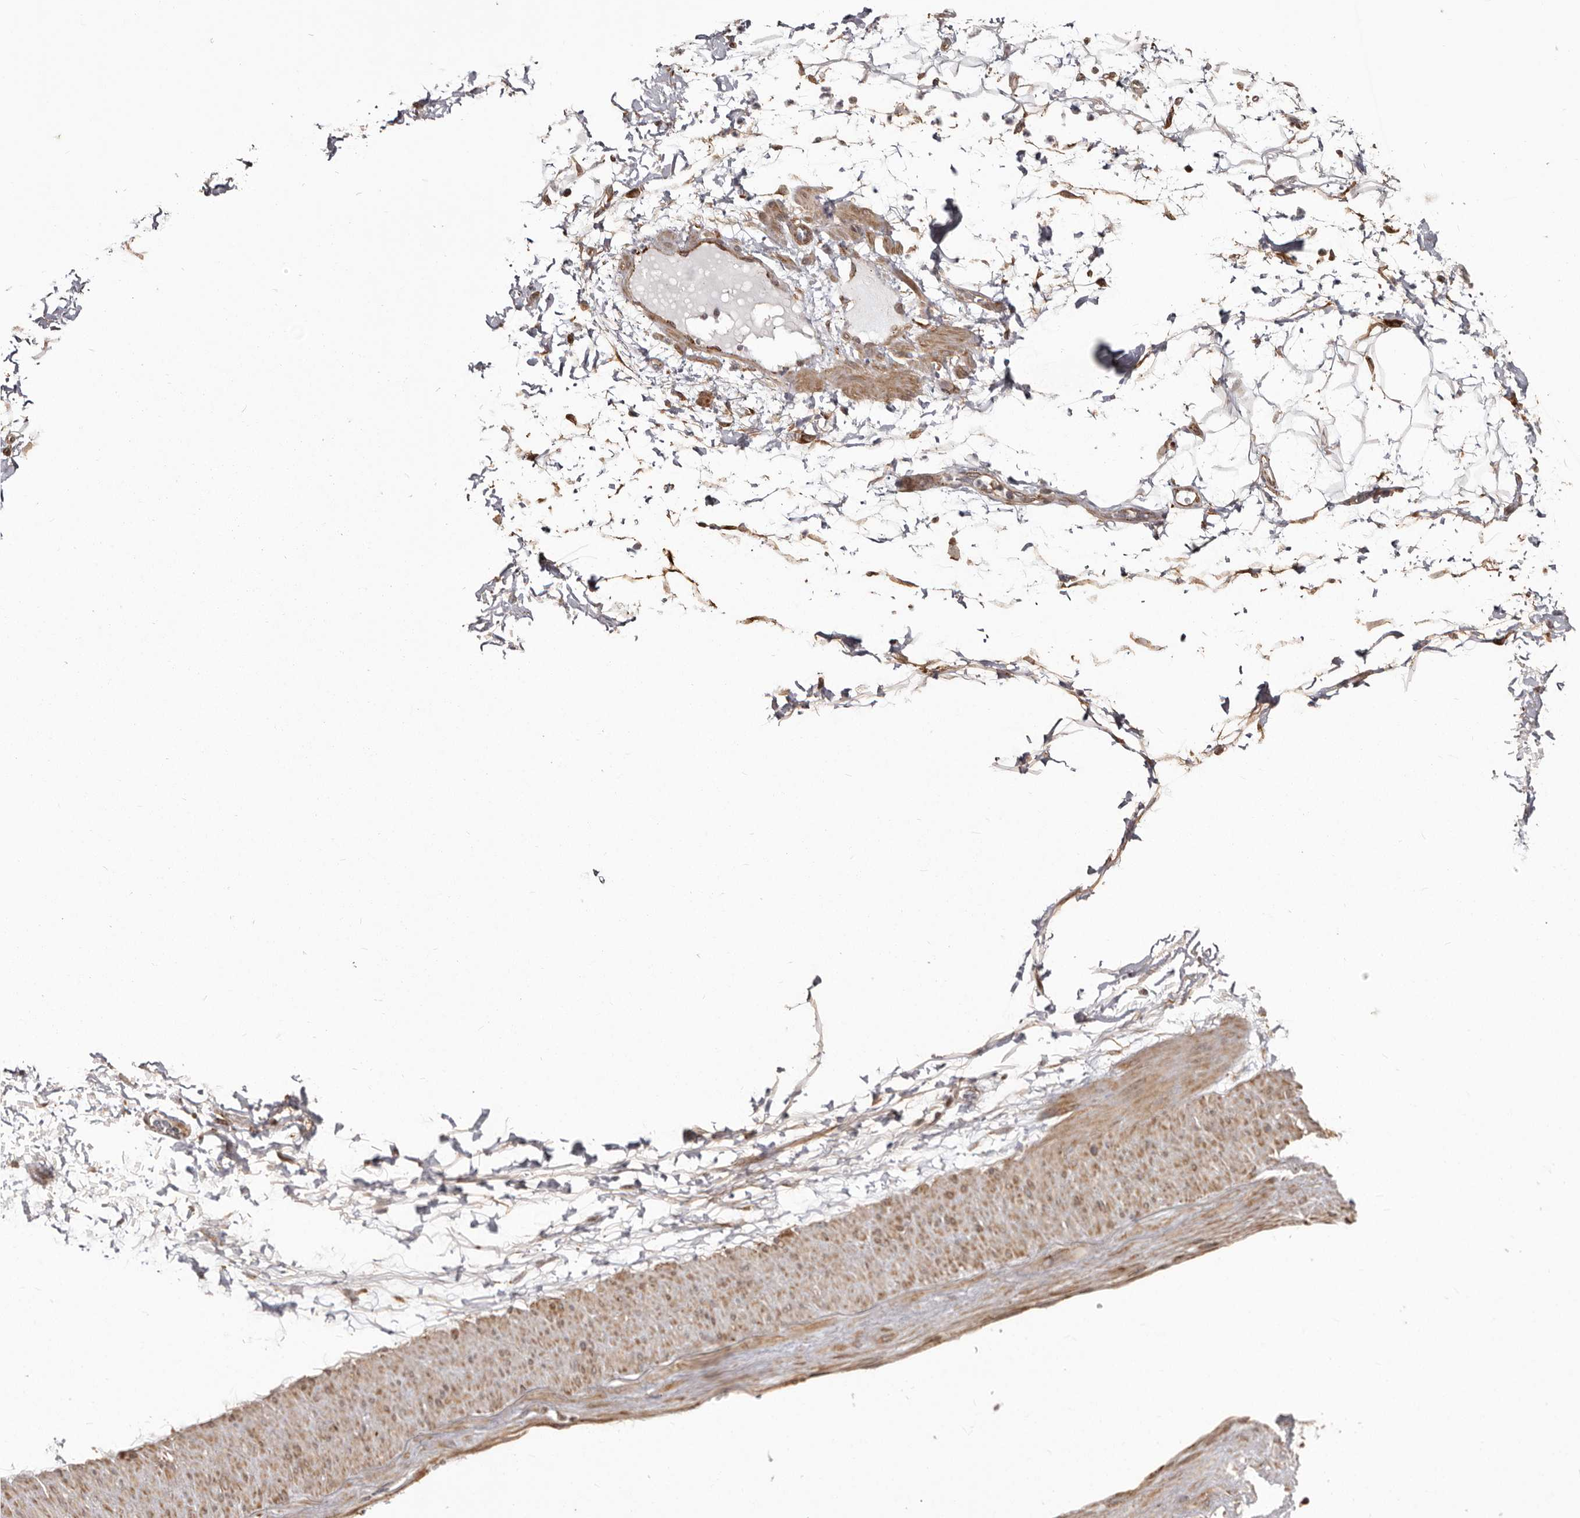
{"staining": {"intensity": "moderate", "quantity": ">75%", "location": "cytoplasmic/membranous"}, "tissue": "soft tissue", "cell_type": "Fibroblasts", "image_type": "normal", "snomed": [{"axis": "morphology", "description": "Normal tissue, NOS"}, {"axis": "morphology", "description": "Adenocarcinoma, NOS"}, {"axis": "topography", "description": "Pancreas"}, {"axis": "topography", "description": "Peripheral nerve tissue"}], "caption": "Immunohistochemical staining of unremarkable human soft tissue demonstrates moderate cytoplasmic/membranous protein positivity in about >75% of fibroblasts. The protein of interest is stained brown, and the nuclei are stained in blue (DAB (3,3'-diaminobenzidine) IHC with brightfield microscopy, high magnification).", "gene": "NUP43", "patient": {"sex": "male", "age": 59}}